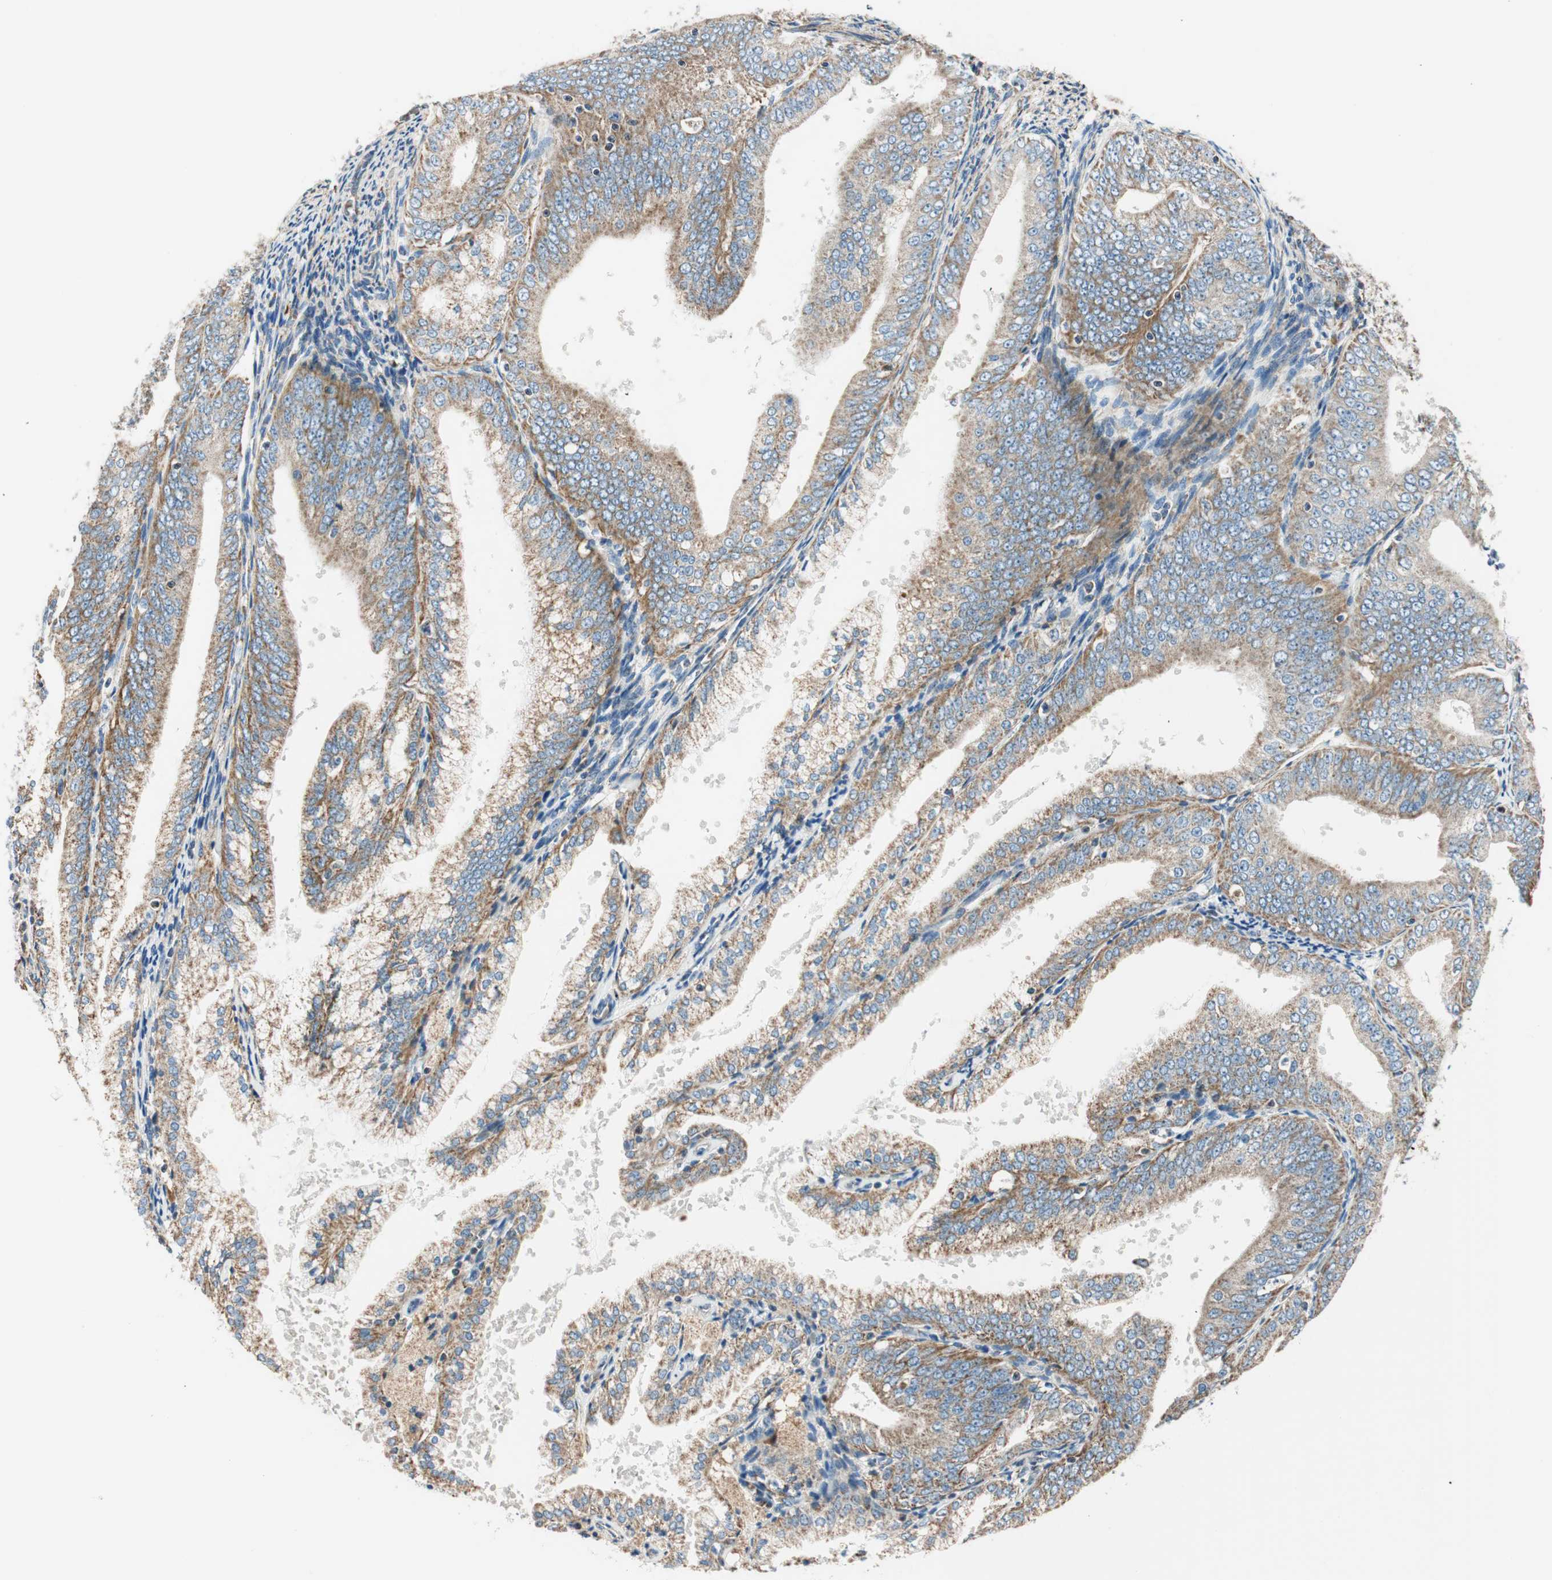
{"staining": {"intensity": "moderate", "quantity": ">75%", "location": "cytoplasmic/membranous"}, "tissue": "endometrial cancer", "cell_type": "Tumor cells", "image_type": "cancer", "snomed": [{"axis": "morphology", "description": "Adenocarcinoma, NOS"}, {"axis": "topography", "description": "Endometrium"}], "caption": "High-magnification brightfield microscopy of endometrial adenocarcinoma stained with DAB (3,3'-diaminobenzidine) (brown) and counterstained with hematoxylin (blue). tumor cells exhibit moderate cytoplasmic/membranous staining is seen in about>75% of cells.", "gene": "RORB", "patient": {"sex": "female", "age": 63}}